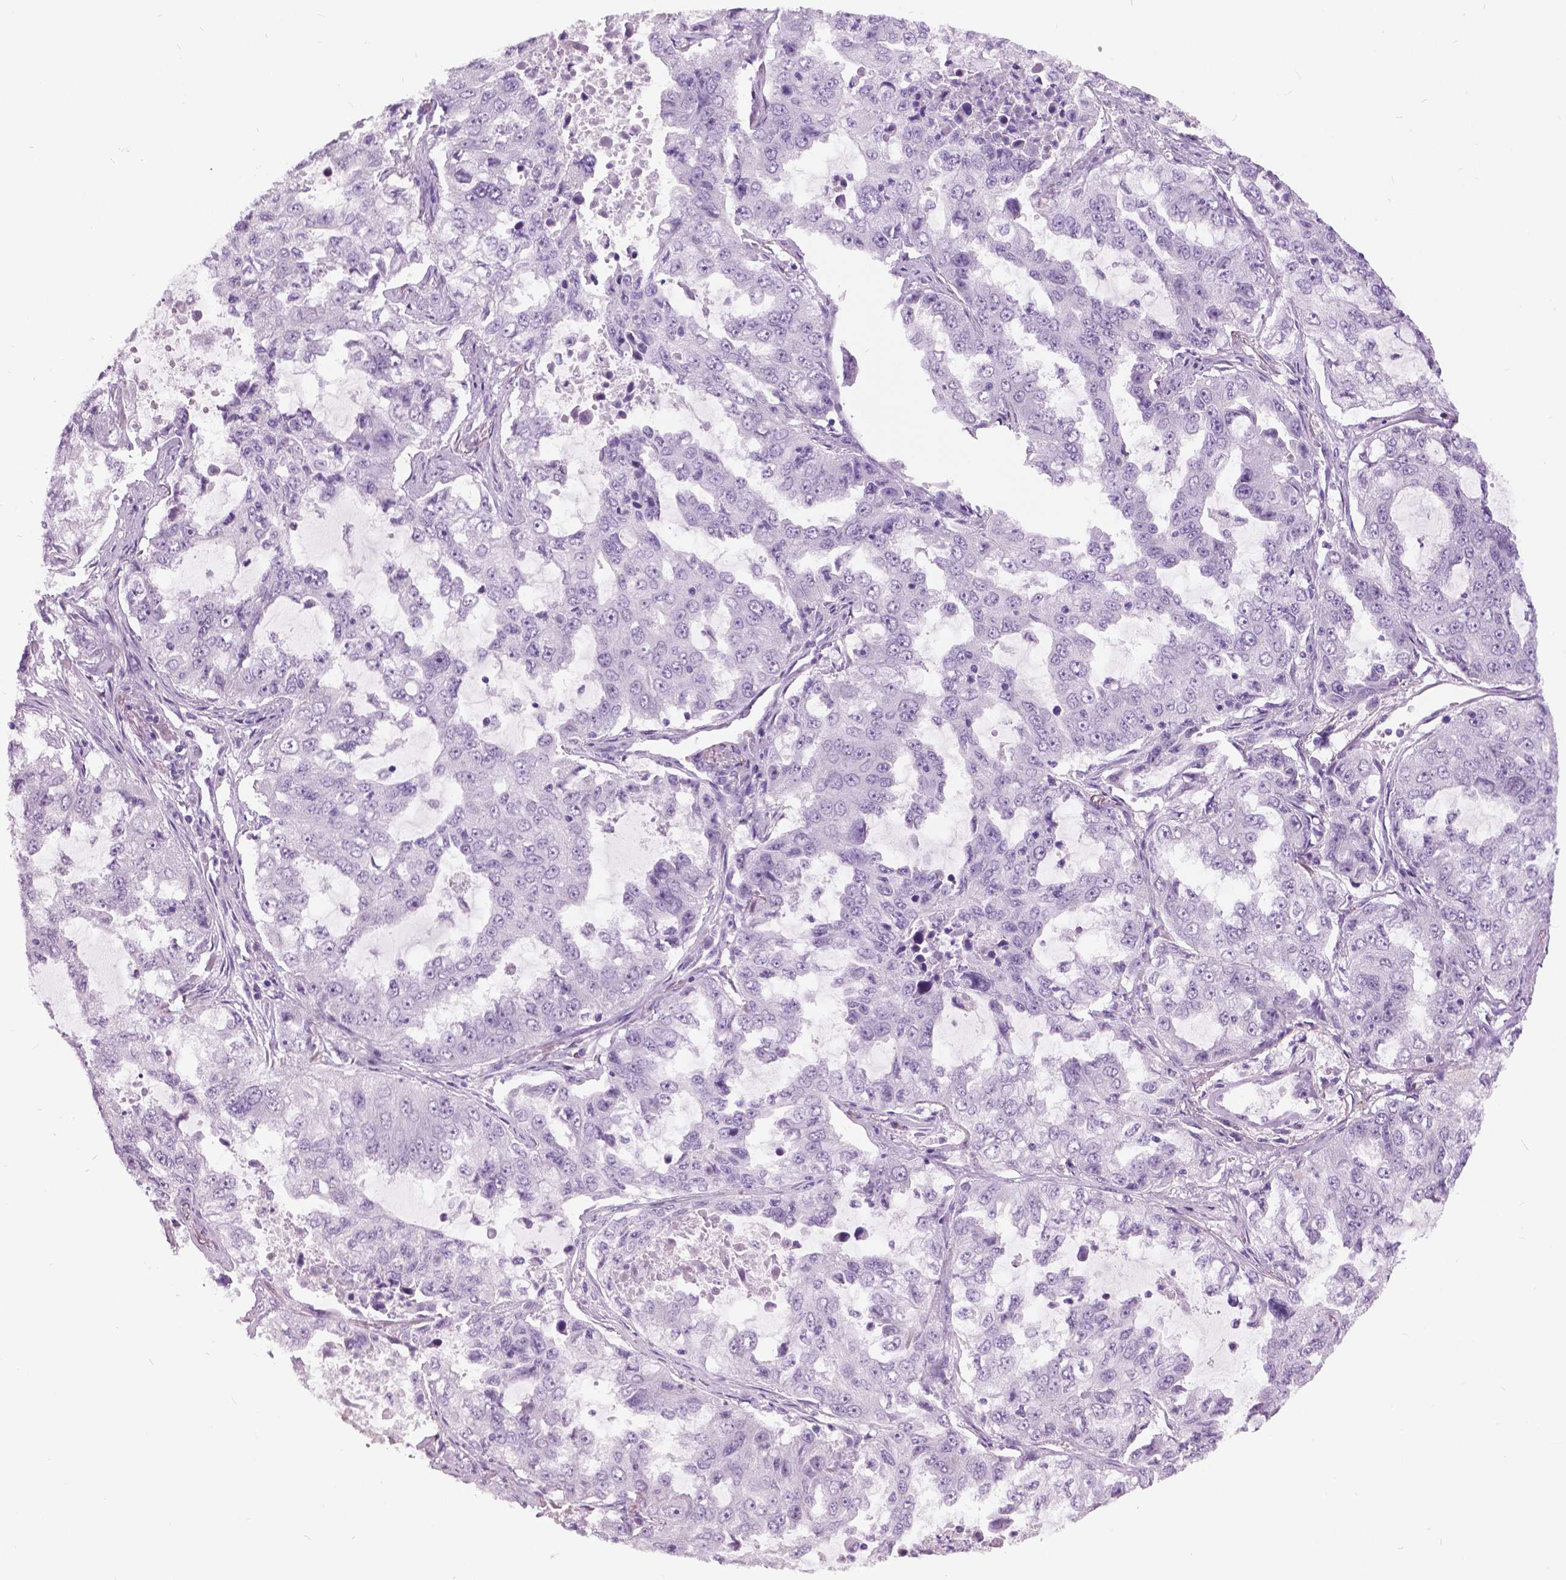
{"staining": {"intensity": "negative", "quantity": "none", "location": "none"}, "tissue": "lung cancer", "cell_type": "Tumor cells", "image_type": "cancer", "snomed": [{"axis": "morphology", "description": "Adenocarcinoma, NOS"}, {"axis": "topography", "description": "Lung"}], "caption": "Tumor cells are negative for protein expression in human lung adenocarcinoma.", "gene": "MYOM1", "patient": {"sex": "female", "age": 61}}